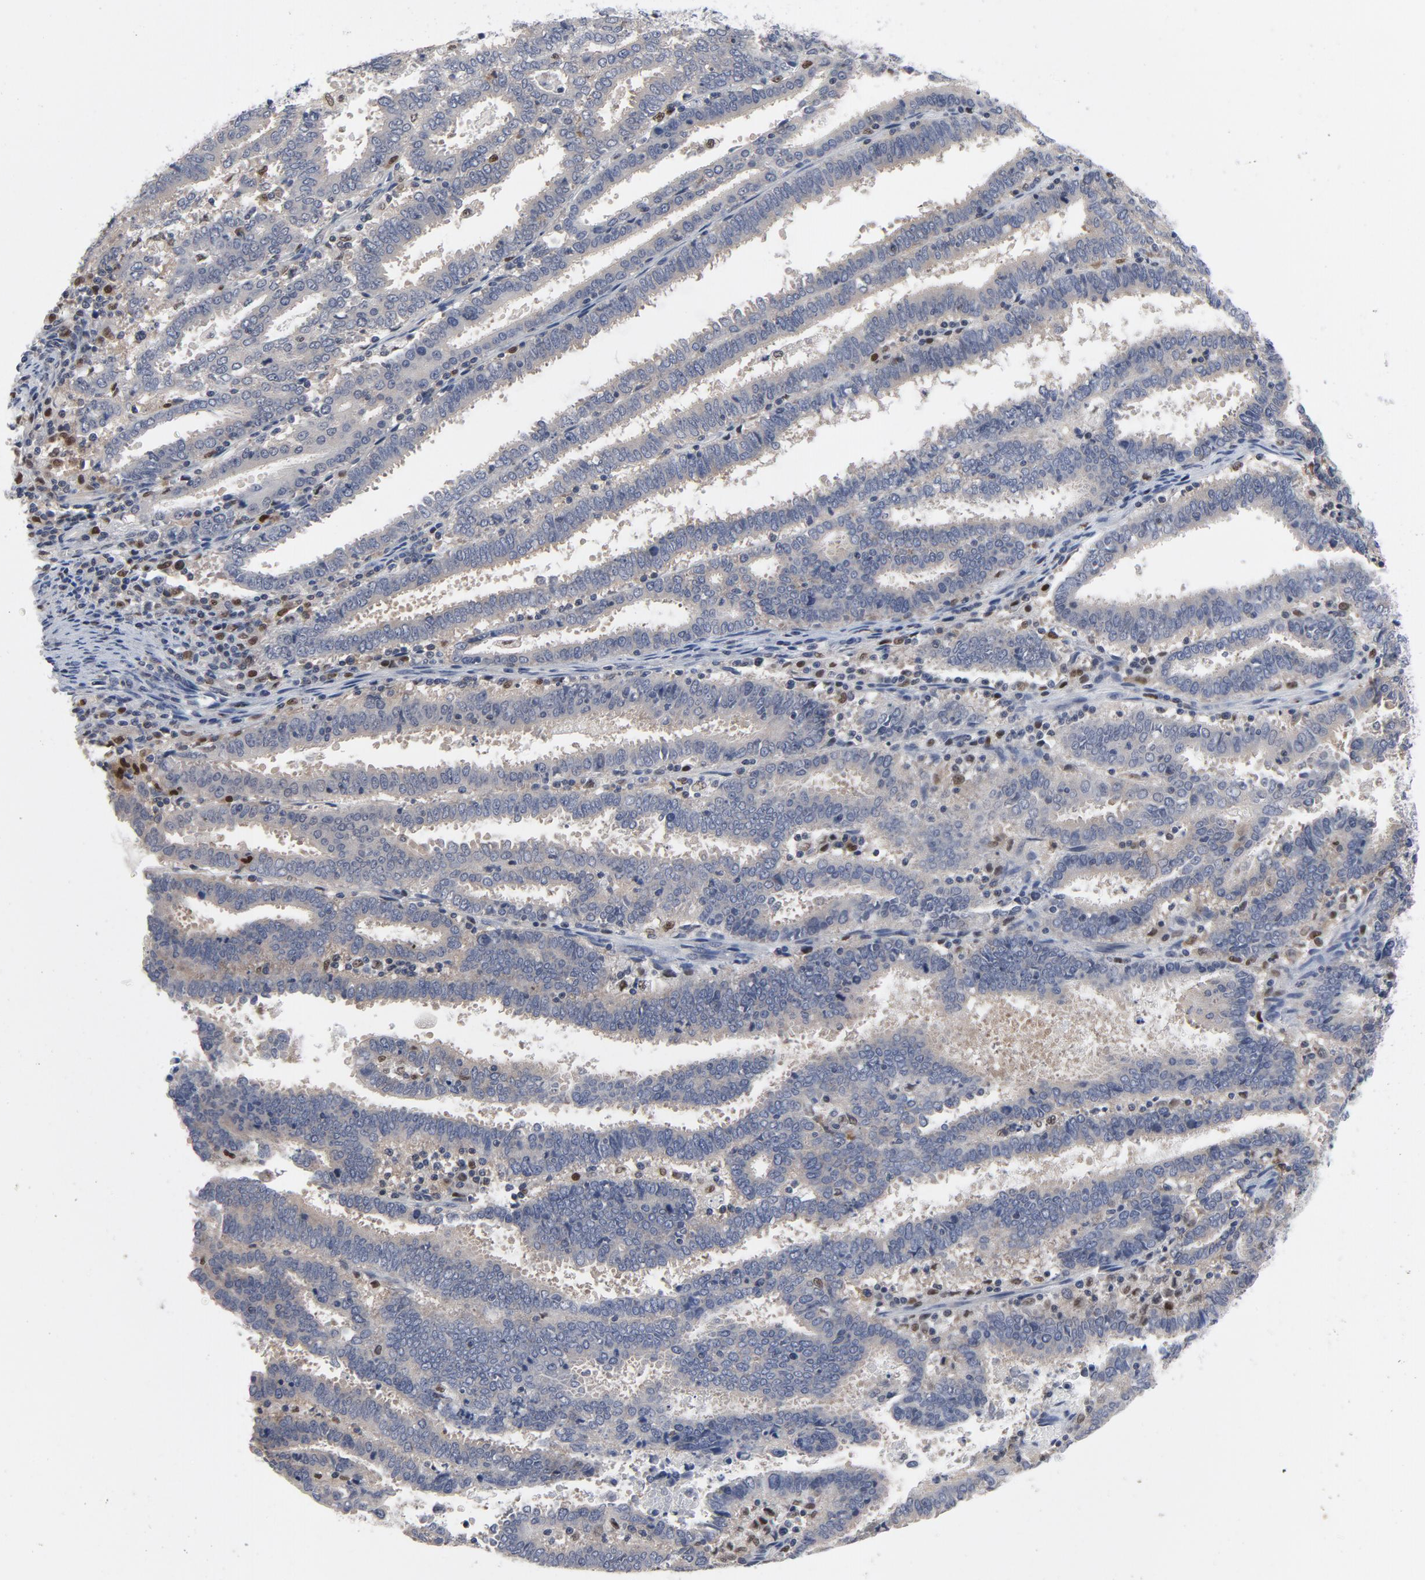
{"staining": {"intensity": "weak", "quantity": "<25%", "location": "cytoplasmic/membranous"}, "tissue": "endometrial cancer", "cell_type": "Tumor cells", "image_type": "cancer", "snomed": [{"axis": "morphology", "description": "Adenocarcinoma, NOS"}, {"axis": "topography", "description": "Uterus"}], "caption": "DAB (3,3'-diaminobenzidine) immunohistochemical staining of human endometrial cancer demonstrates no significant staining in tumor cells.", "gene": "NFKB1", "patient": {"sex": "female", "age": 83}}